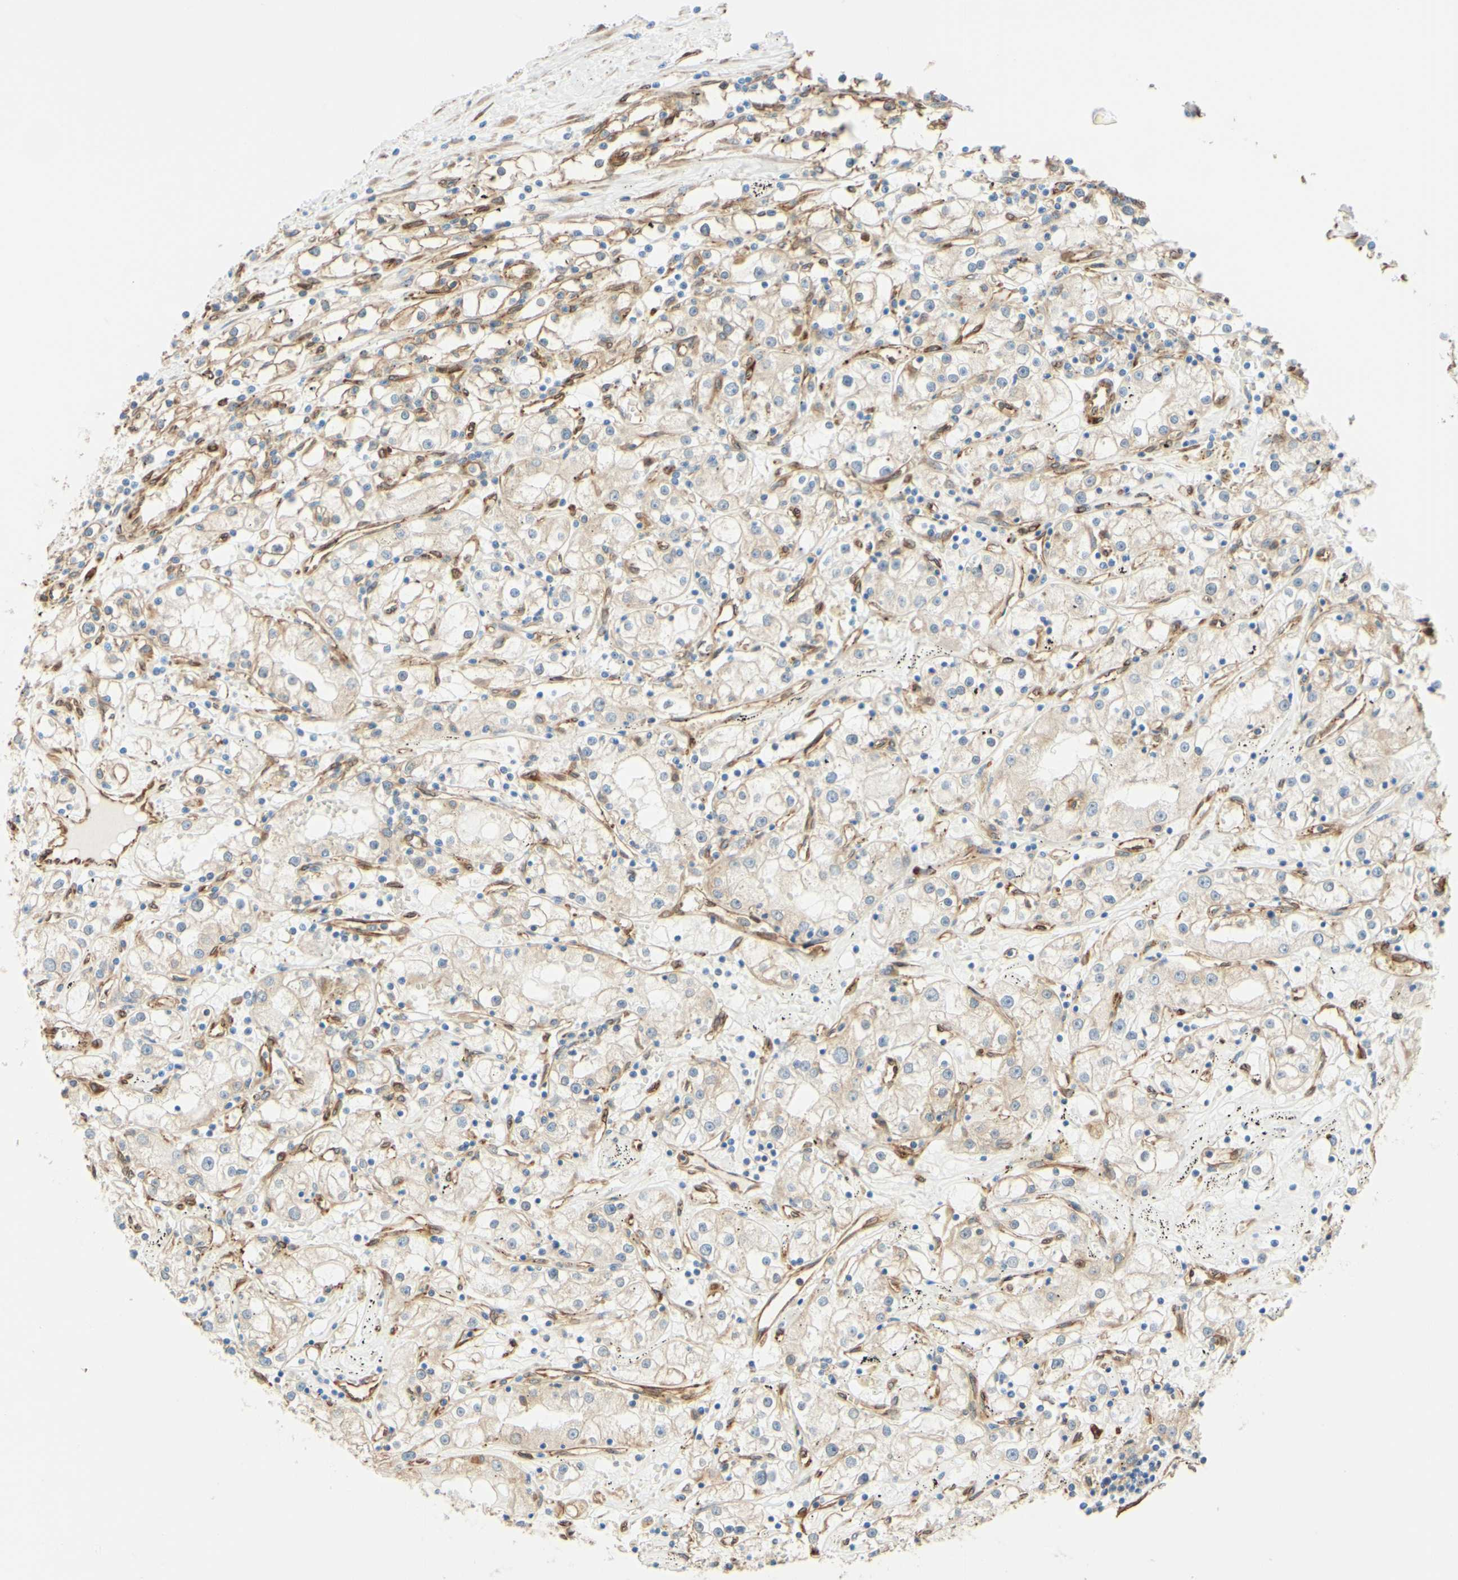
{"staining": {"intensity": "negative", "quantity": "none", "location": "none"}, "tissue": "renal cancer", "cell_type": "Tumor cells", "image_type": "cancer", "snomed": [{"axis": "morphology", "description": "Adenocarcinoma, NOS"}, {"axis": "topography", "description": "Kidney"}], "caption": "Renal cancer was stained to show a protein in brown. There is no significant expression in tumor cells.", "gene": "ENDOD1", "patient": {"sex": "male", "age": 56}}